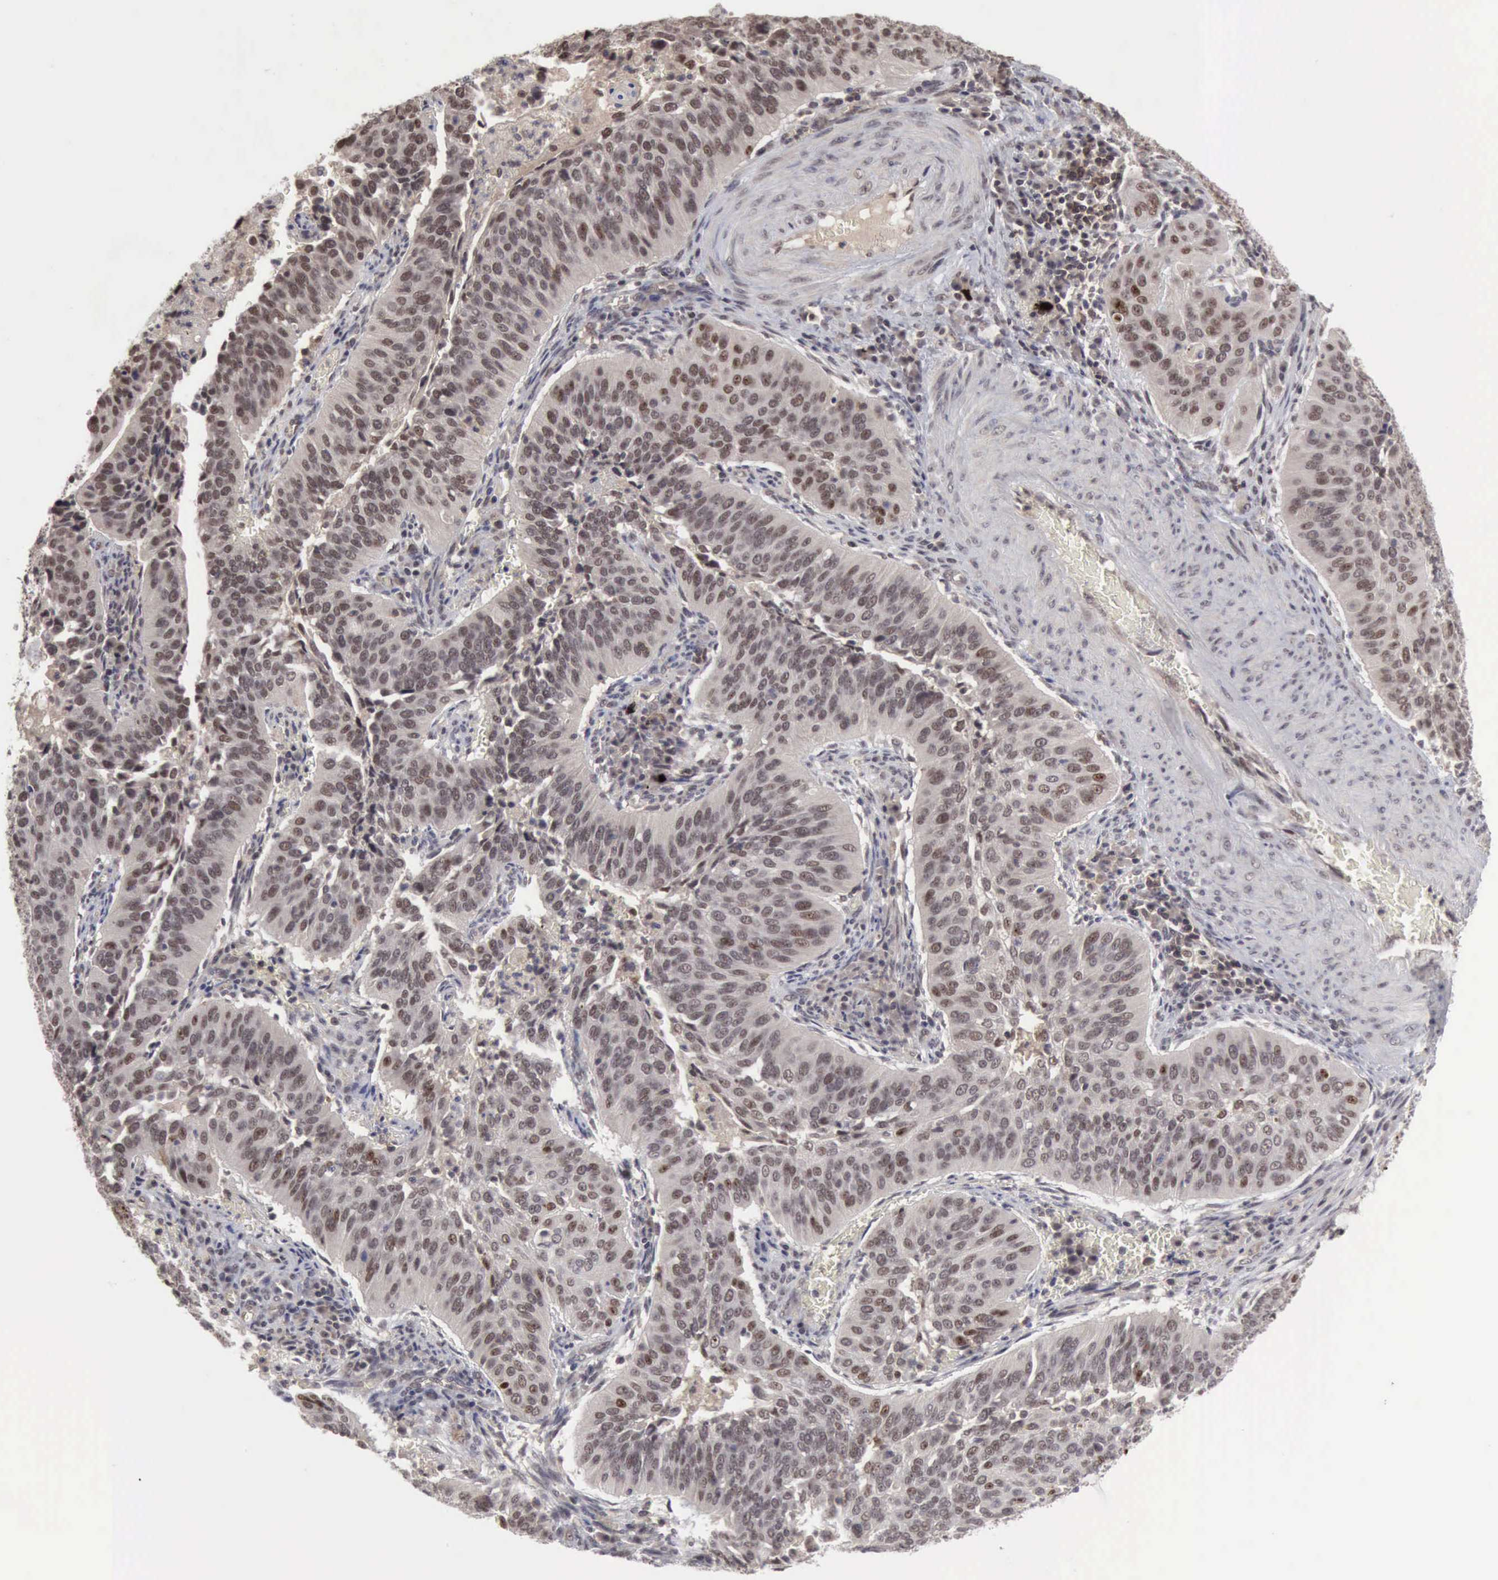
{"staining": {"intensity": "weak", "quantity": "<25%", "location": "nuclear"}, "tissue": "cervical cancer", "cell_type": "Tumor cells", "image_type": "cancer", "snomed": [{"axis": "morphology", "description": "Squamous cell carcinoma, NOS"}, {"axis": "topography", "description": "Cervix"}], "caption": "Cervical cancer (squamous cell carcinoma) was stained to show a protein in brown. There is no significant positivity in tumor cells.", "gene": "CDKN2A", "patient": {"sex": "female", "age": 39}}